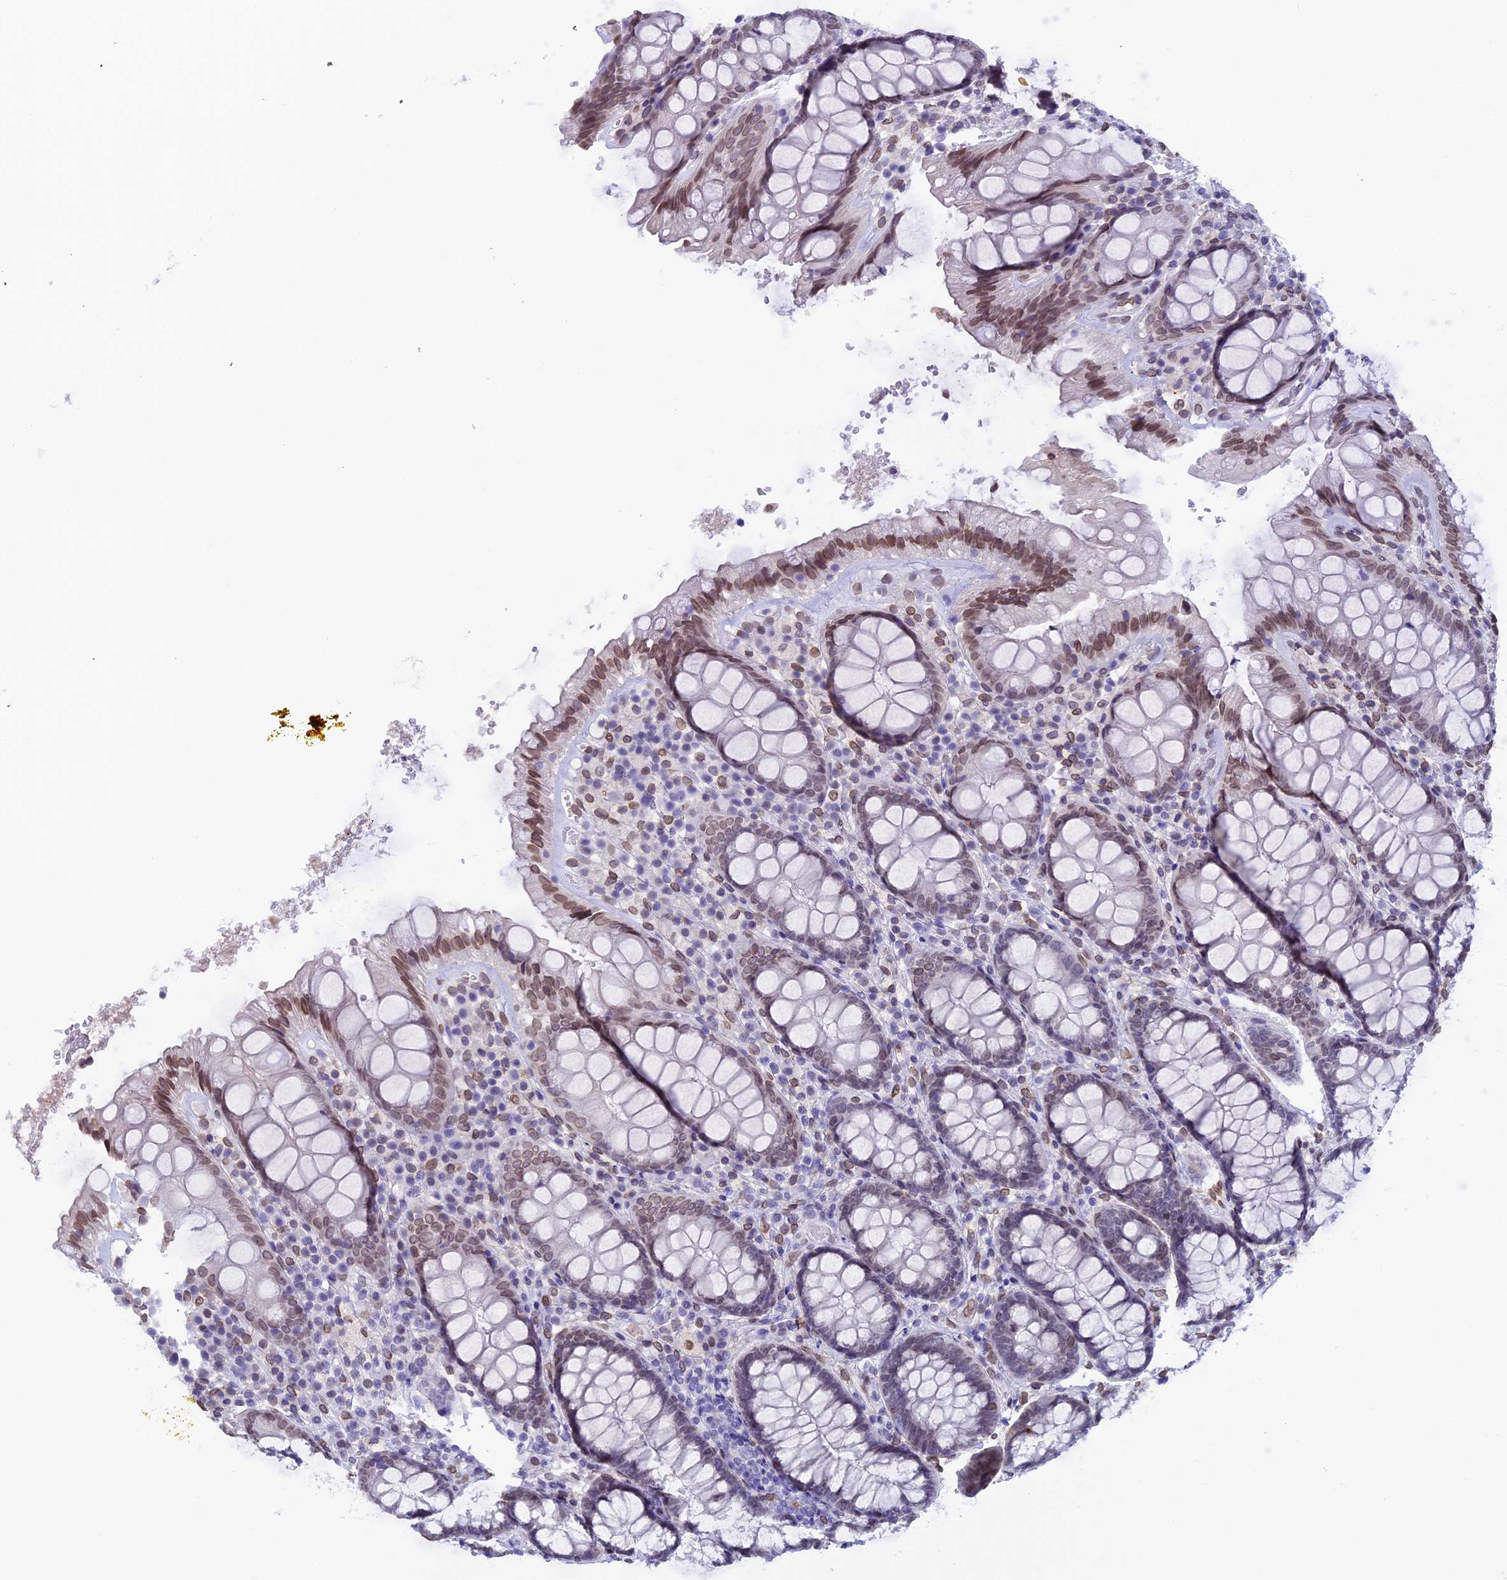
{"staining": {"intensity": "moderate", "quantity": "25%-75%", "location": "cytoplasmic/membranous,nuclear"}, "tissue": "rectum", "cell_type": "Glandular cells", "image_type": "normal", "snomed": [{"axis": "morphology", "description": "Normal tissue, NOS"}, {"axis": "topography", "description": "Rectum"}], "caption": "Benign rectum exhibits moderate cytoplasmic/membranous,nuclear expression in approximately 25%-75% of glandular cells, visualized by immunohistochemistry. (DAB IHC with brightfield microscopy, high magnification).", "gene": "TMPRSS7", "patient": {"sex": "male", "age": 83}}